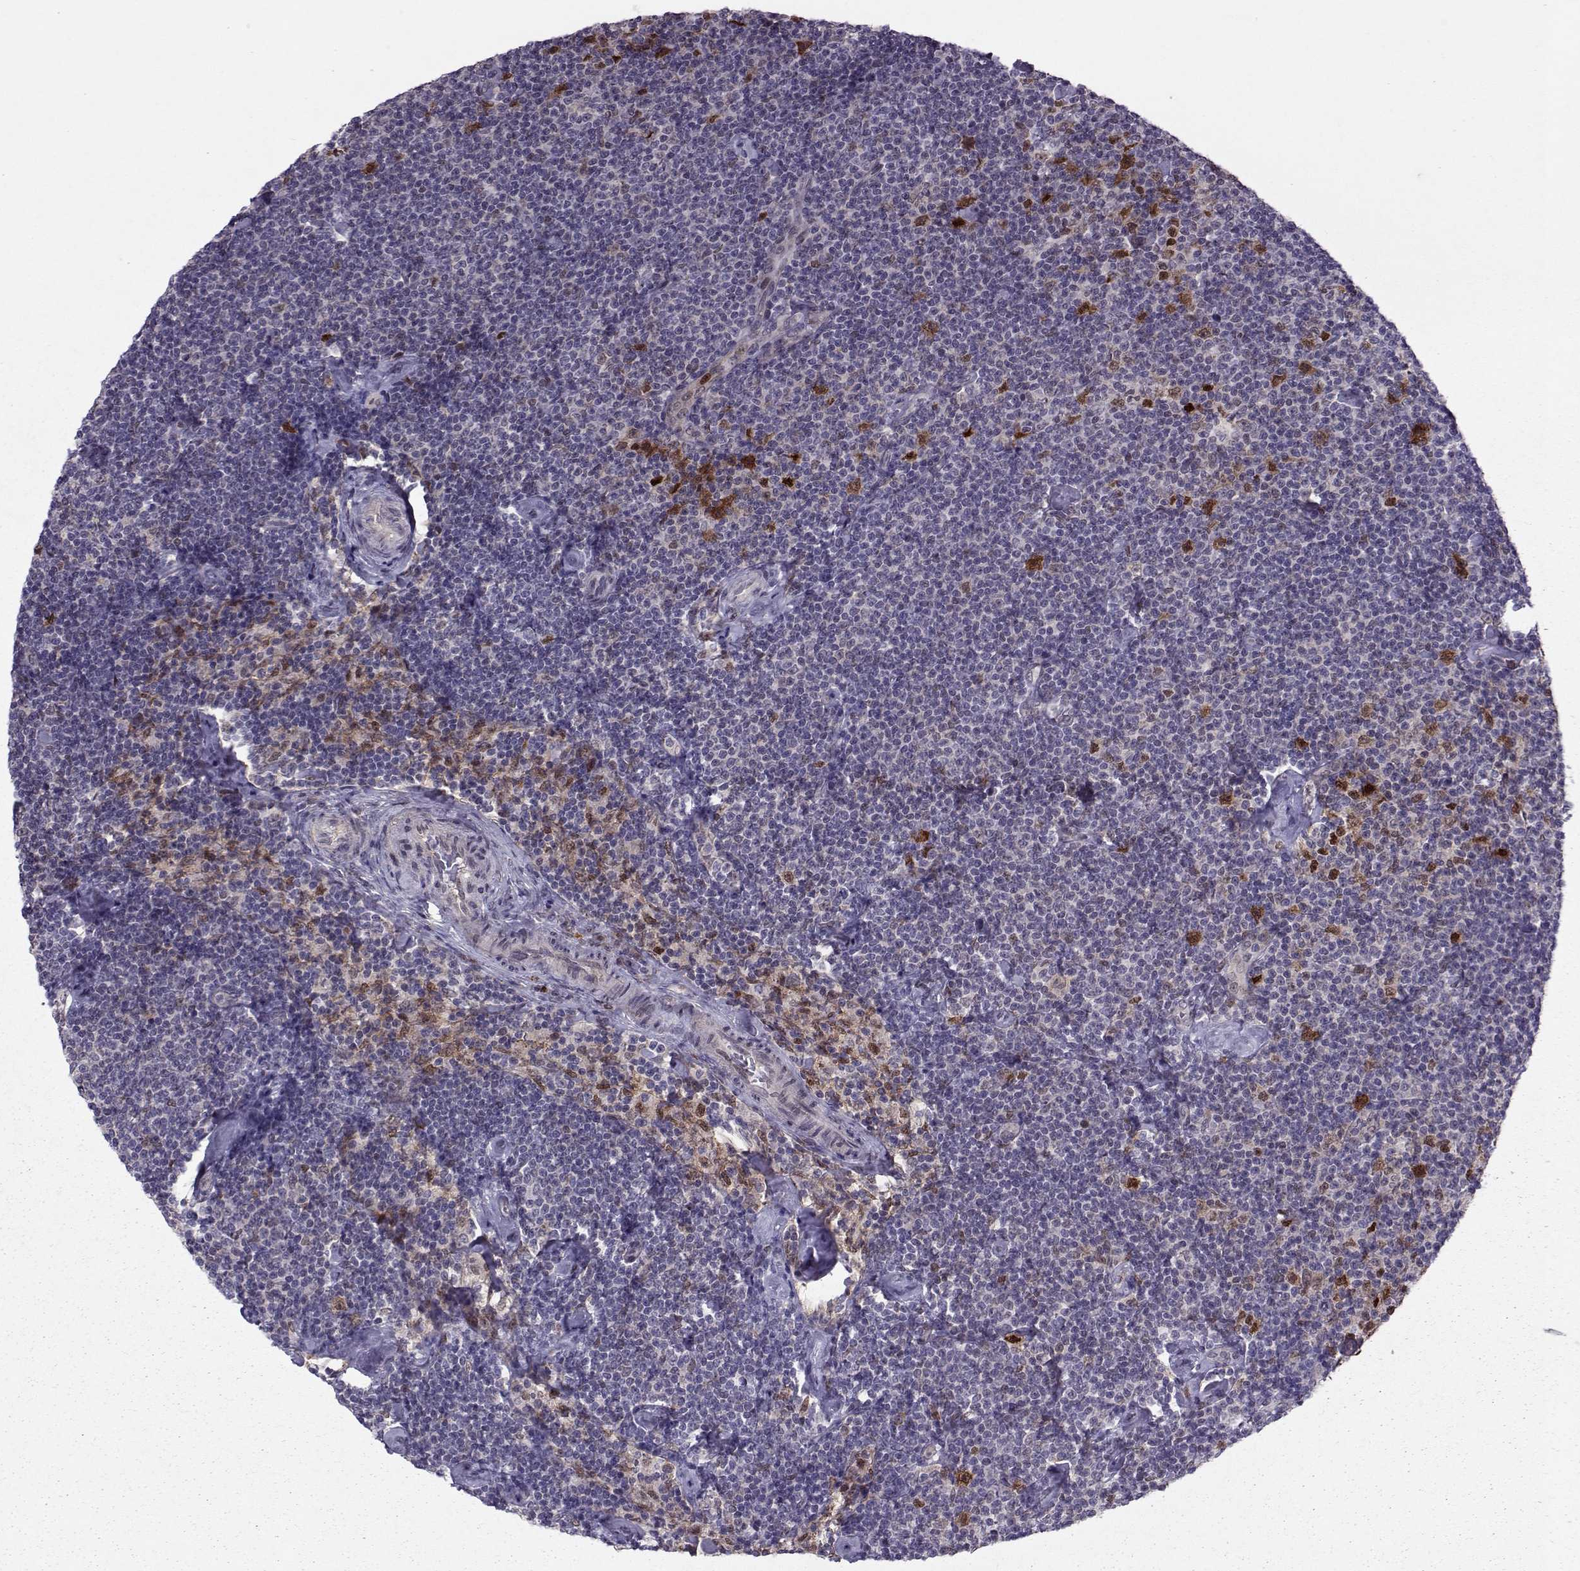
{"staining": {"intensity": "negative", "quantity": "none", "location": "none"}, "tissue": "lymphoma", "cell_type": "Tumor cells", "image_type": "cancer", "snomed": [{"axis": "morphology", "description": "Malignant lymphoma, non-Hodgkin's type, Low grade"}, {"axis": "topography", "description": "Lymph node"}], "caption": "Low-grade malignant lymphoma, non-Hodgkin's type was stained to show a protein in brown. There is no significant positivity in tumor cells.", "gene": "CDK4", "patient": {"sex": "male", "age": 81}}